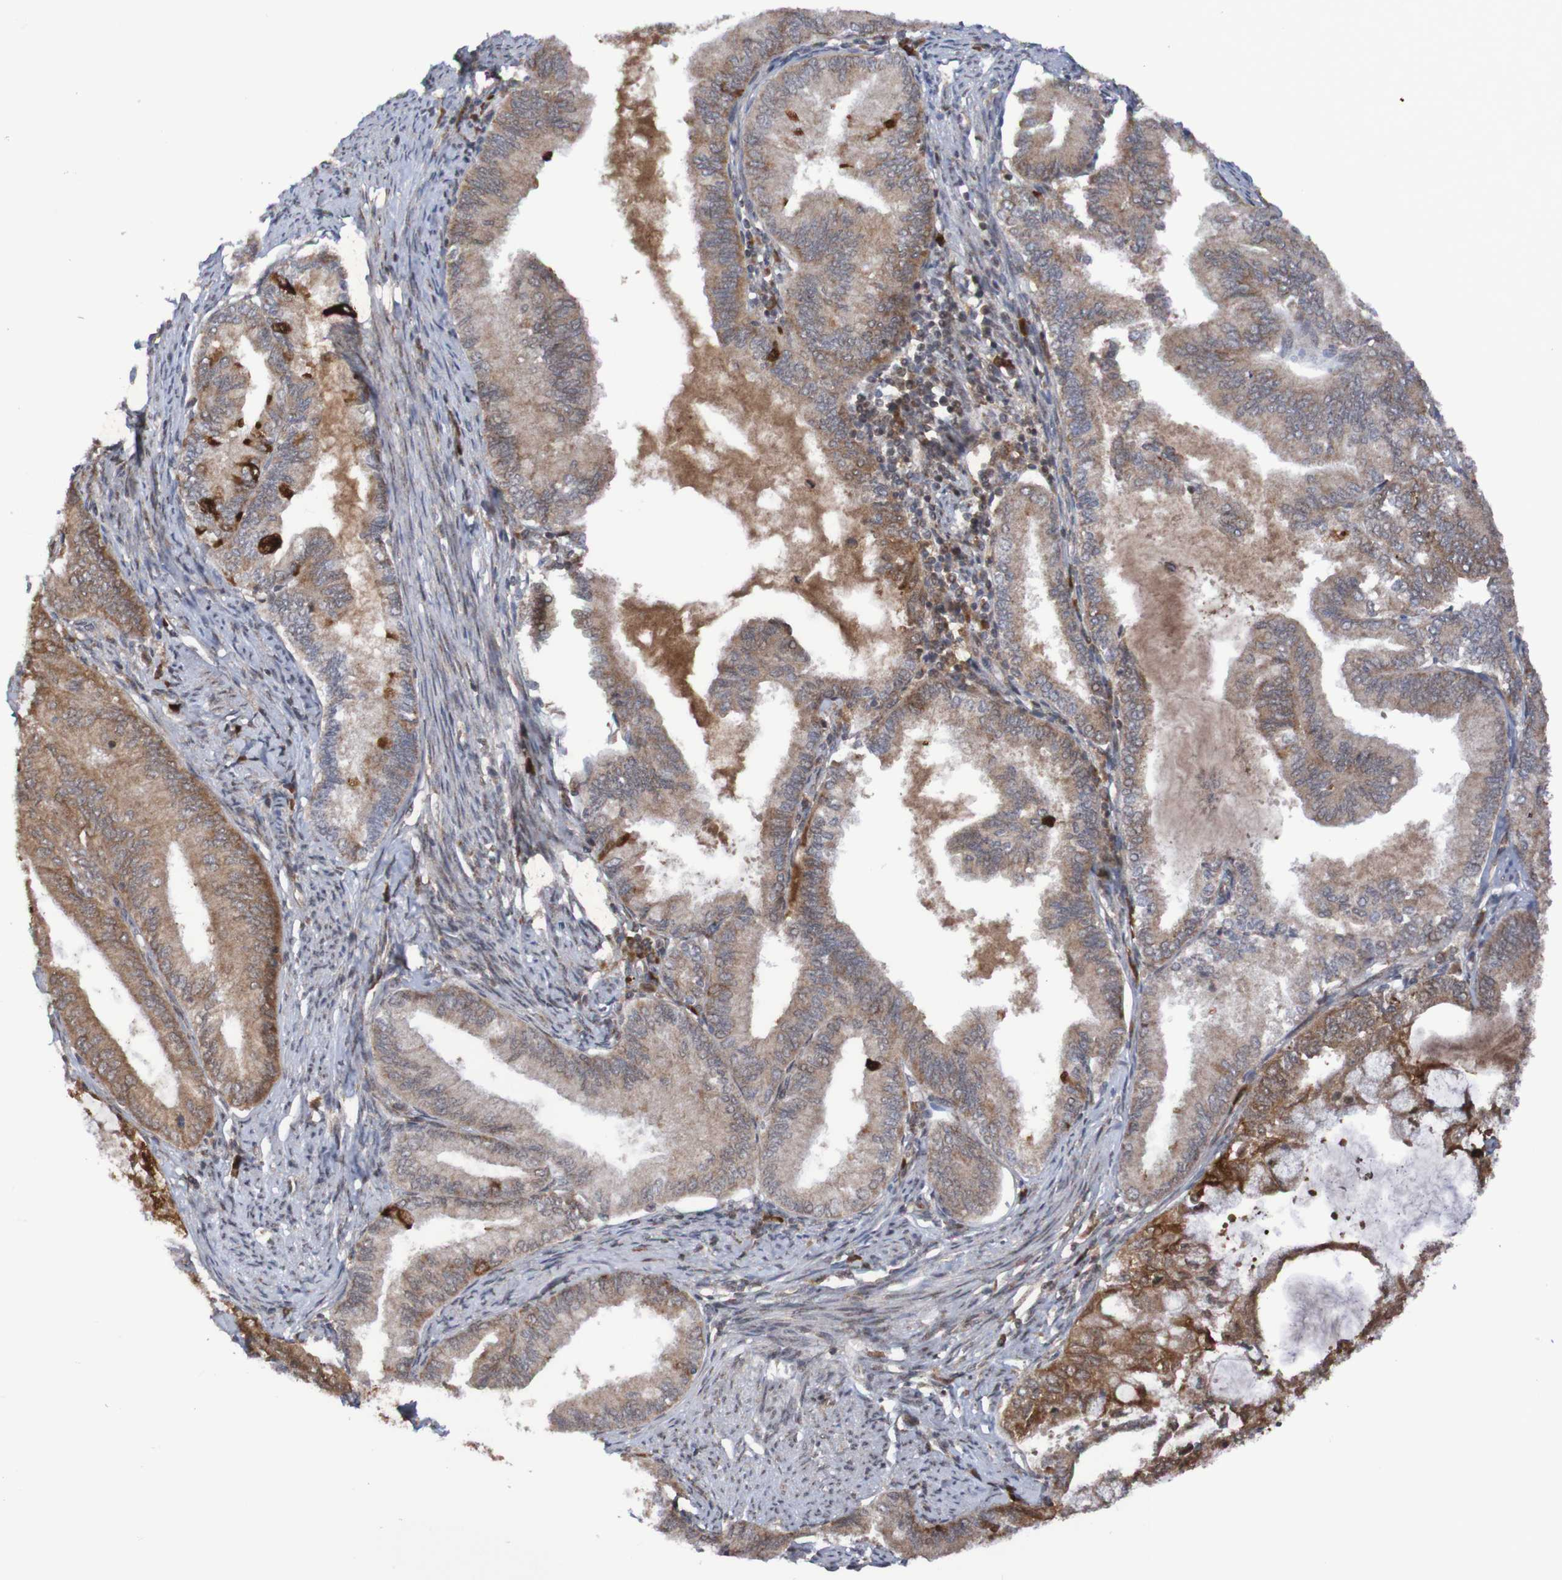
{"staining": {"intensity": "weak", "quantity": ">75%", "location": "cytoplasmic/membranous"}, "tissue": "endometrial cancer", "cell_type": "Tumor cells", "image_type": "cancer", "snomed": [{"axis": "morphology", "description": "Adenocarcinoma, NOS"}, {"axis": "topography", "description": "Endometrium"}], "caption": "Weak cytoplasmic/membranous protein positivity is present in about >75% of tumor cells in endometrial adenocarcinoma.", "gene": "ITLN1", "patient": {"sex": "female", "age": 86}}